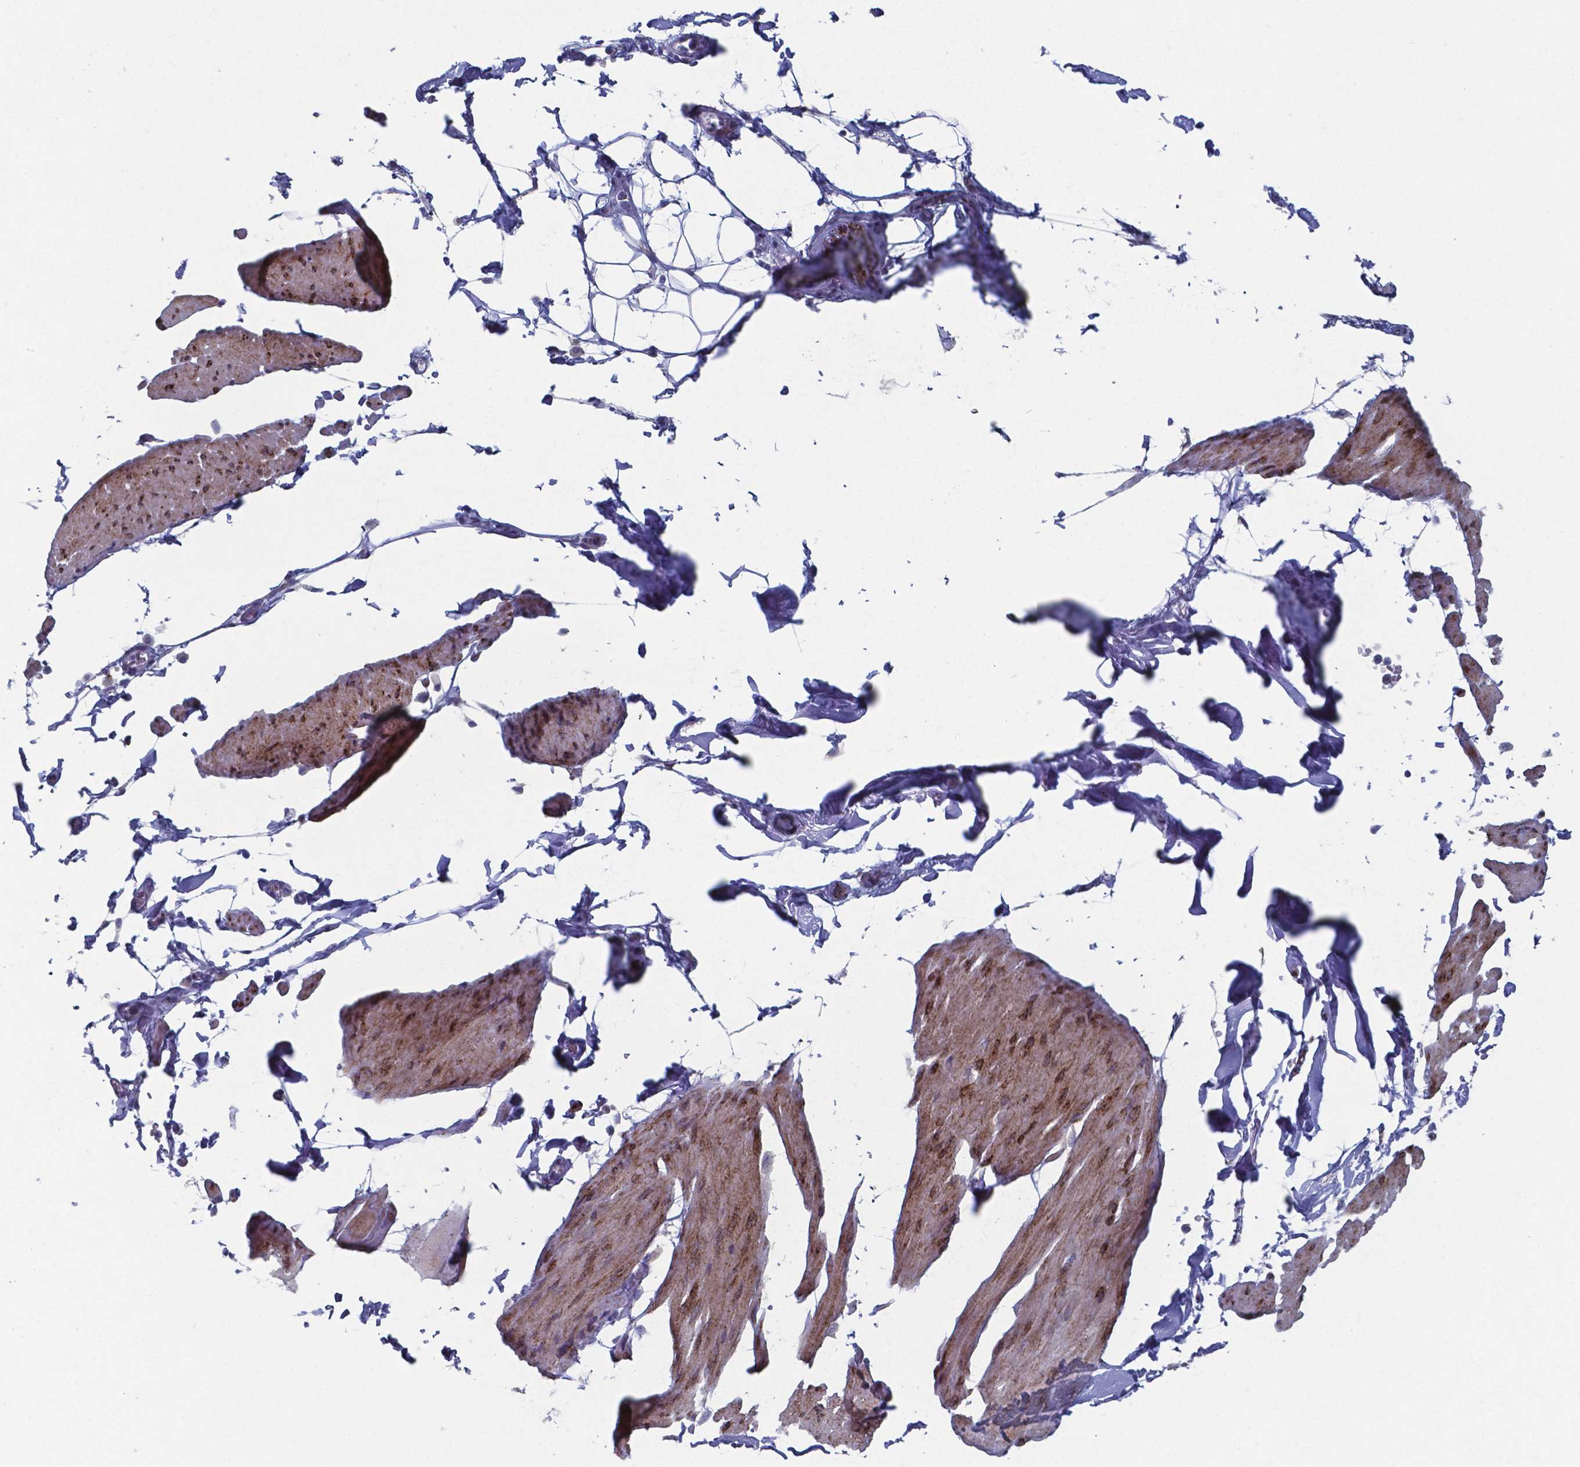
{"staining": {"intensity": "moderate", "quantity": "25%-75%", "location": "cytoplasmic/membranous"}, "tissue": "smooth muscle", "cell_type": "Smooth muscle cells", "image_type": "normal", "snomed": [{"axis": "morphology", "description": "Normal tissue, NOS"}, {"axis": "topography", "description": "Adipose tissue"}, {"axis": "topography", "description": "Smooth muscle"}, {"axis": "topography", "description": "Peripheral nerve tissue"}], "caption": "DAB (3,3'-diaminobenzidine) immunohistochemical staining of unremarkable human smooth muscle exhibits moderate cytoplasmic/membranous protein staining in about 25%-75% of smooth muscle cells. The protein of interest is stained brown, and the nuclei are stained in blue (DAB (3,3'-diaminobenzidine) IHC with brightfield microscopy, high magnification).", "gene": "PLA2R1", "patient": {"sex": "male", "age": 83}}